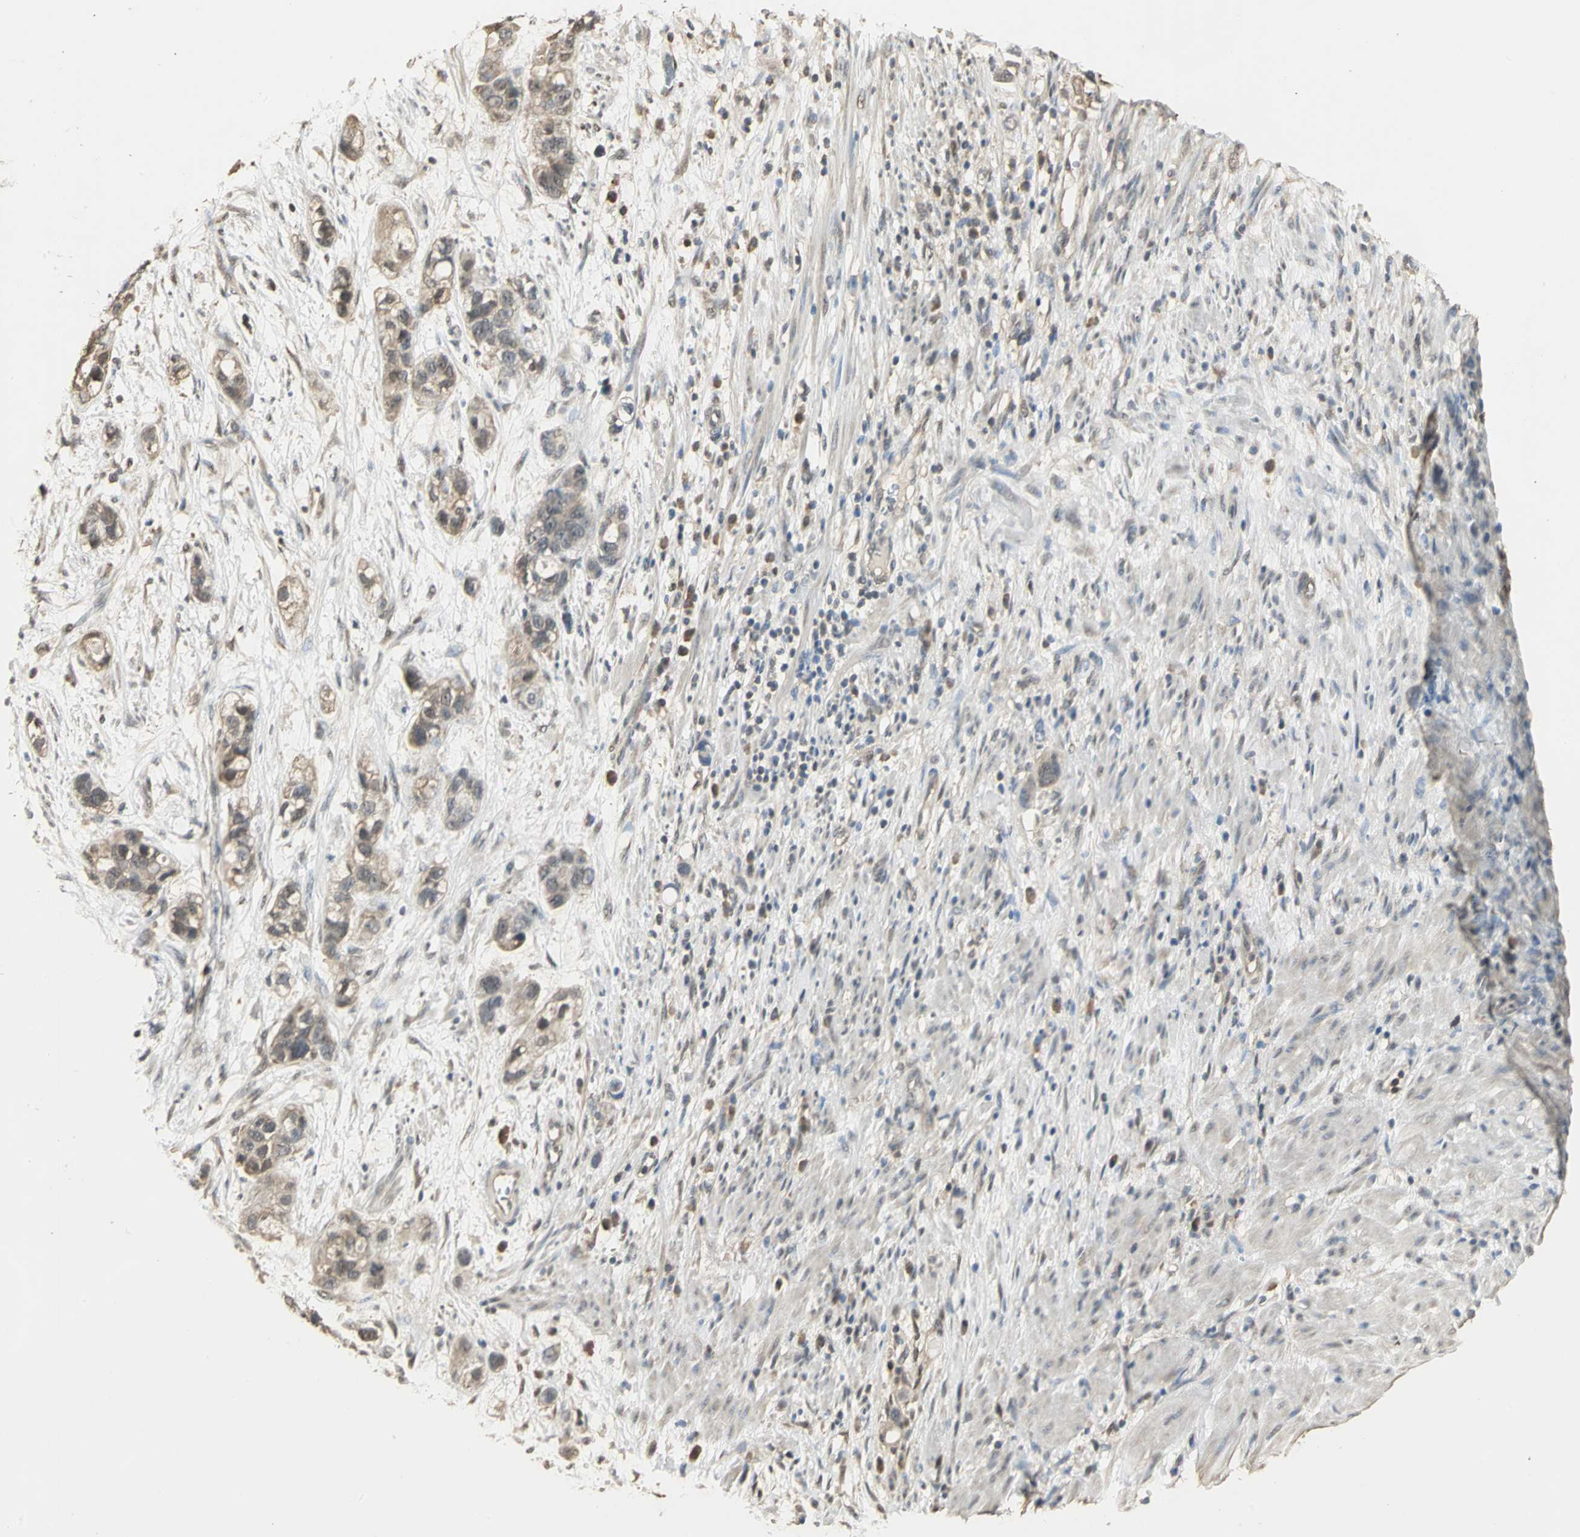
{"staining": {"intensity": "moderate", "quantity": ">75%", "location": "cytoplasmic/membranous"}, "tissue": "stomach cancer", "cell_type": "Tumor cells", "image_type": "cancer", "snomed": [{"axis": "morphology", "description": "Adenocarcinoma, NOS"}, {"axis": "topography", "description": "Stomach, lower"}], "caption": "Stomach cancer was stained to show a protein in brown. There is medium levels of moderate cytoplasmic/membranous positivity in approximately >75% of tumor cells.", "gene": "PARK7", "patient": {"sex": "female", "age": 93}}